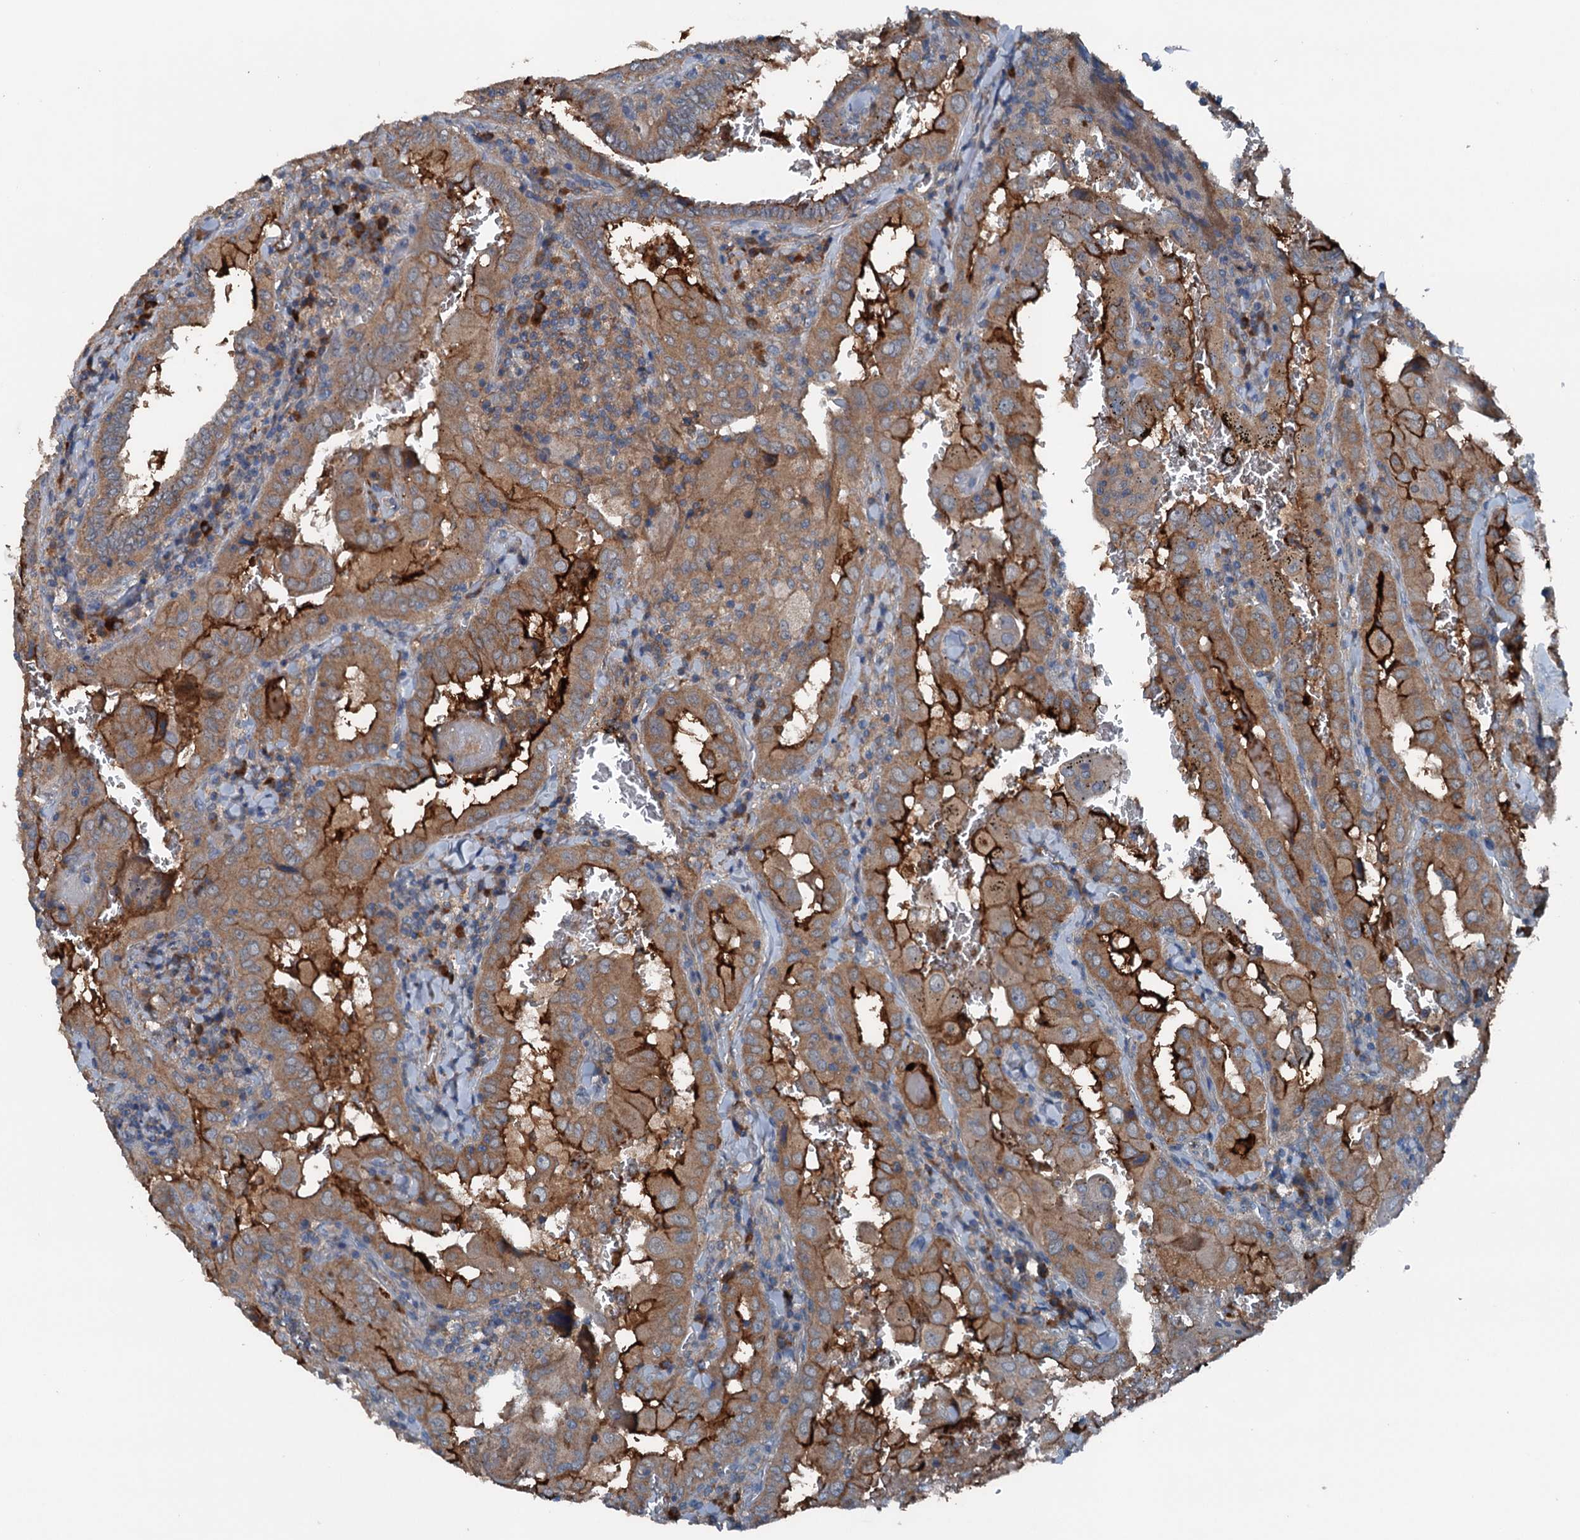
{"staining": {"intensity": "moderate", "quantity": ">75%", "location": "cytoplasmic/membranous"}, "tissue": "thyroid cancer", "cell_type": "Tumor cells", "image_type": "cancer", "snomed": [{"axis": "morphology", "description": "Papillary adenocarcinoma, NOS"}, {"axis": "topography", "description": "Thyroid gland"}], "caption": "IHC photomicrograph of neoplastic tissue: human thyroid cancer stained using immunohistochemistry reveals medium levels of moderate protein expression localized specifically in the cytoplasmic/membranous of tumor cells, appearing as a cytoplasmic/membranous brown color.", "gene": "PDSS1", "patient": {"sex": "female", "age": 72}}